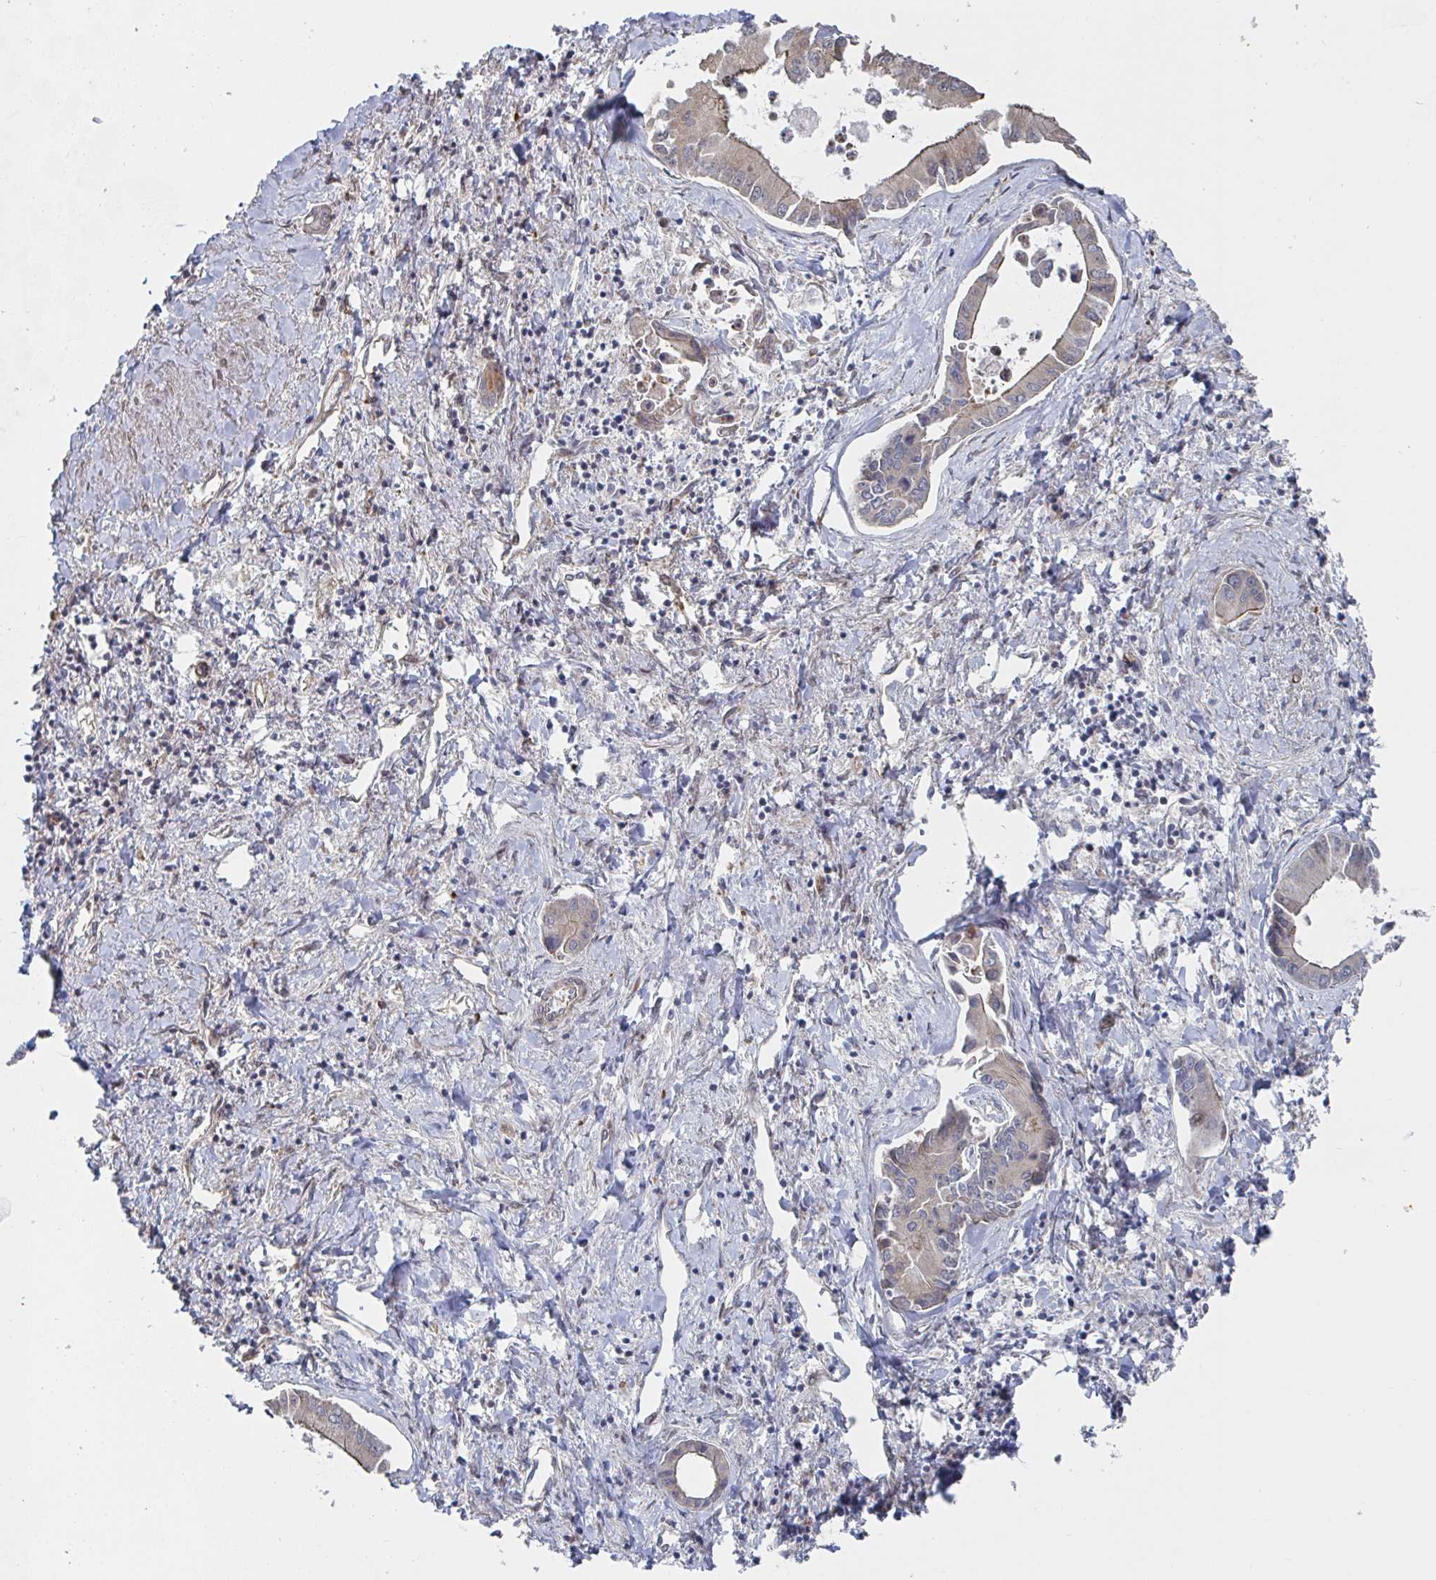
{"staining": {"intensity": "weak", "quantity": "<25%", "location": "cytoplasmic/membranous"}, "tissue": "liver cancer", "cell_type": "Tumor cells", "image_type": "cancer", "snomed": [{"axis": "morphology", "description": "Cholangiocarcinoma"}, {"axis": "topography", "description": "Liver"}], "caption": "DAB immunohistochemical staining of human cholangiocarcinoma (liver) exhibits no significant positivity in tumor cells. Brightfield microscopy of immunohistochemistry stained with DAB (brown) and hematoxylin (blue), captured at high magnification.", "gene": "DVL3", "patient": {"sex": "male", "age": 66}}